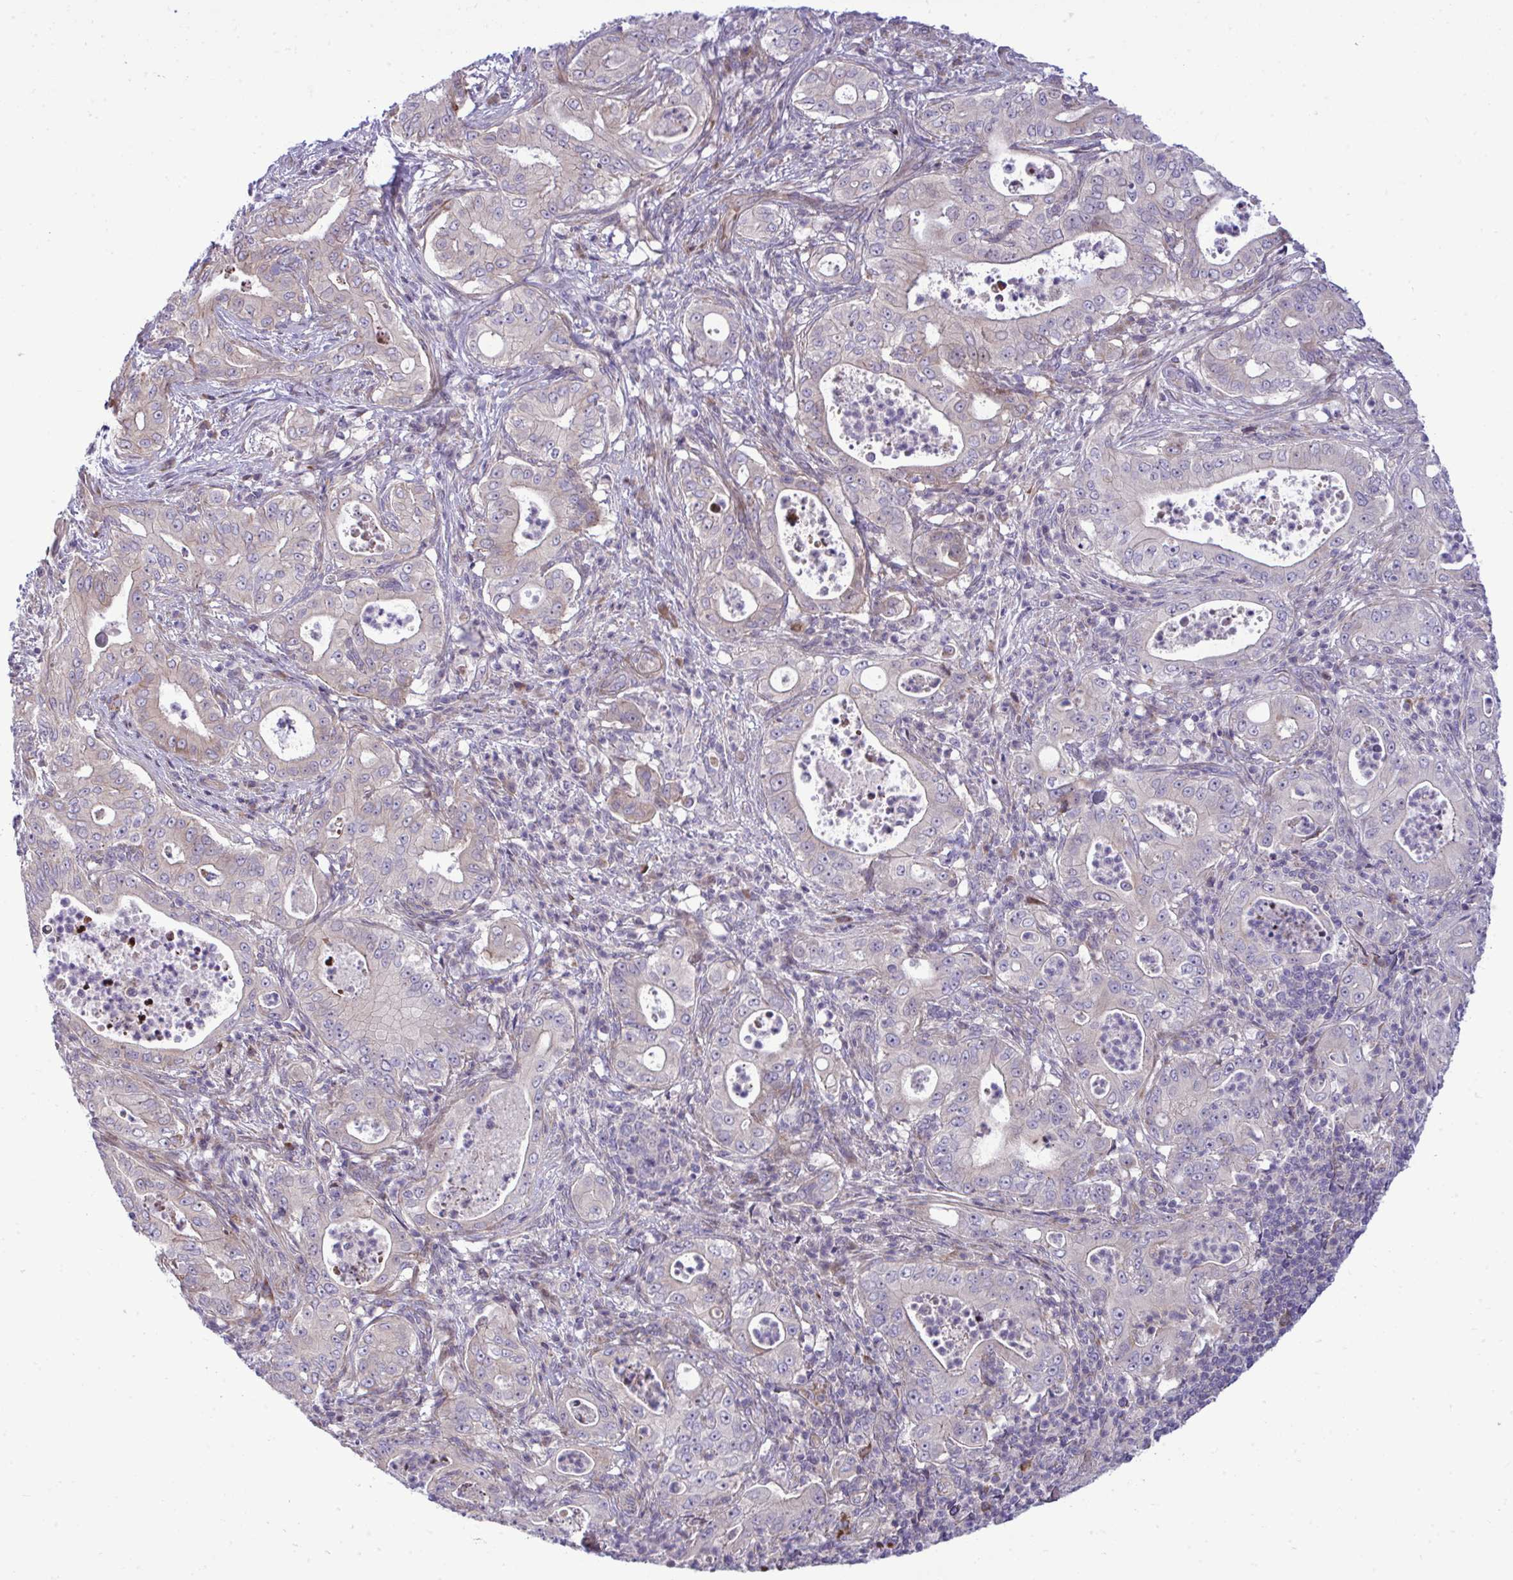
{"staining": {"intensity": "weak", "quantity": "<25%", "location": "cytoplasmic/membranous"}, "tissue": "pancreatic cancer", "cell_type": "Tumor cells", "image_type": "cancer", "snomed": [{"axis": "morphology", "description": "Adenocarcinoma, NOS"}, {"axis": "topography", "description": "Pancreas"}], "caption": "This is an immunohistochemistry (IHC) image of pancreatic cancer (adenocarcinoma). There is no expression in tumor cells.", "gene": "ZSCAN9", "patient": {"sex": "male", "age": 71}}